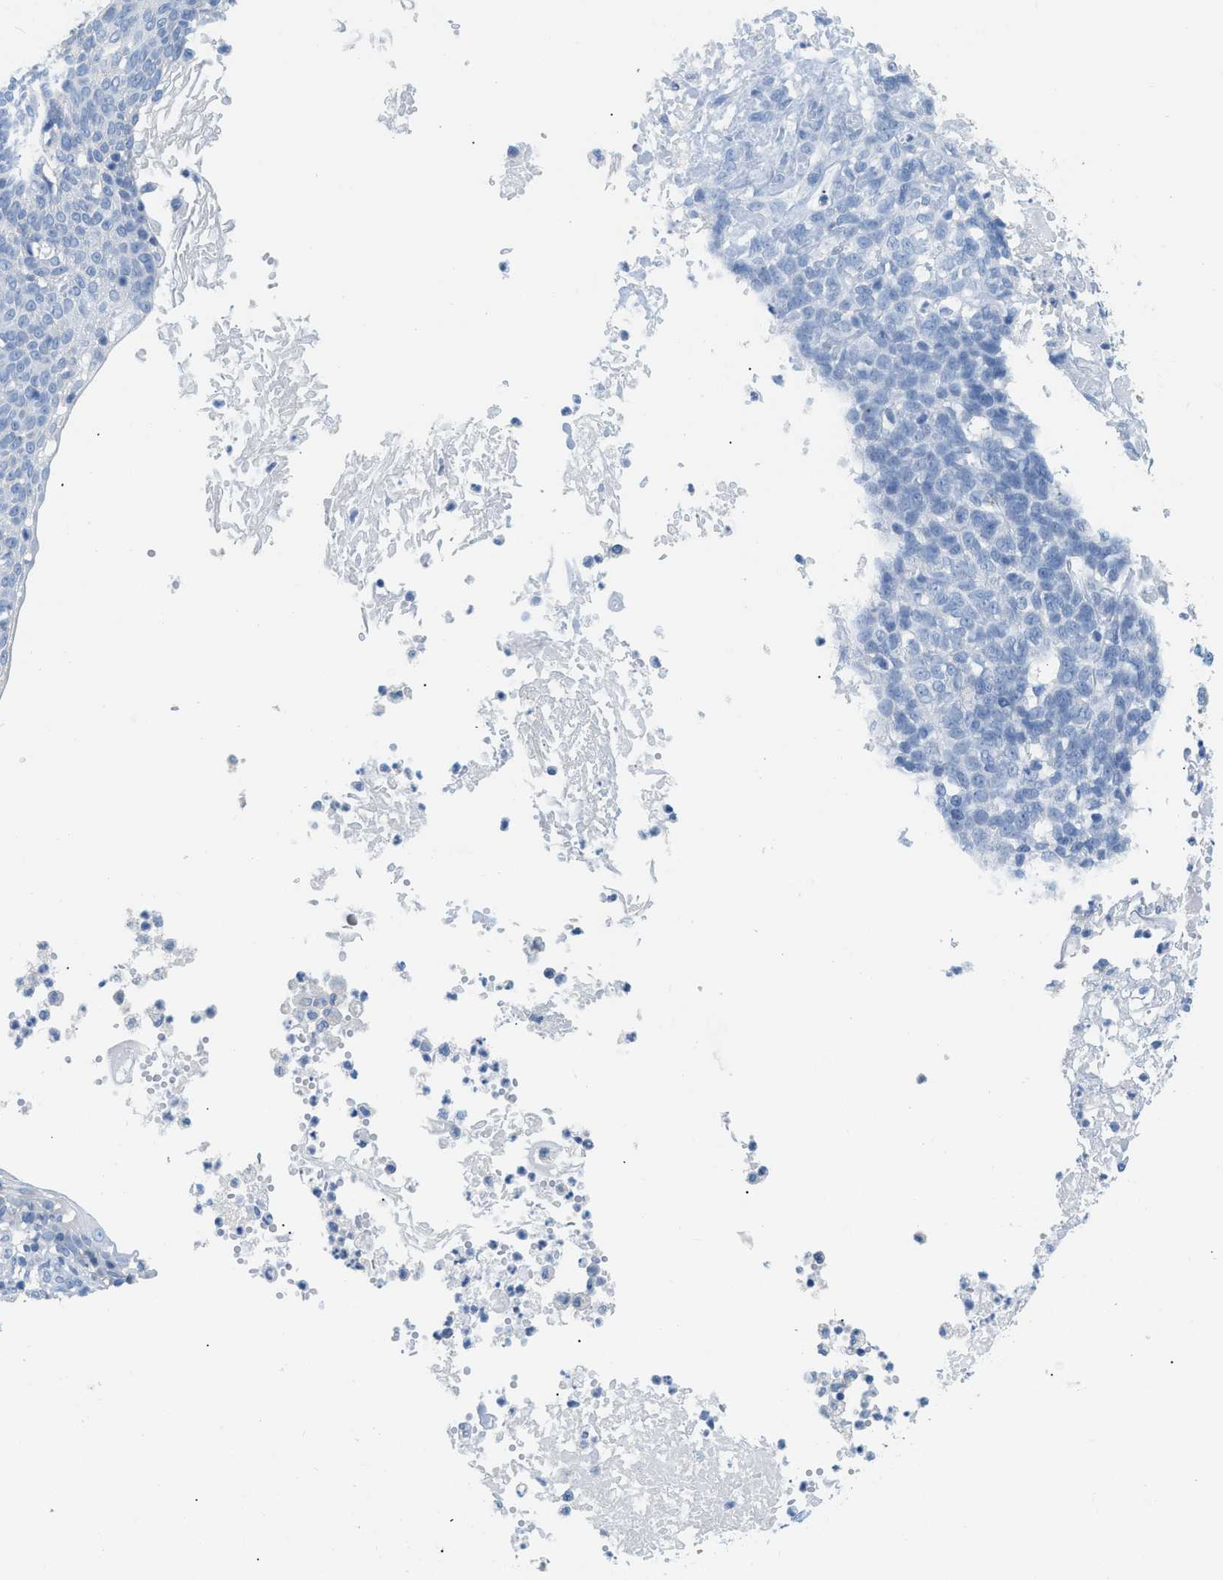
{"staining": {"intensity": "negative", "quantity": "none", "location": "none"}, "tissue": "skin cancer", "cell_type": "Tumor cells", "image_type": "cancer", "snomed": [{"axis": "morphology", "description": "Normal tissue, NOS"}, {"axis": "morphology", "description": "Basal cell carcinoma"}, {"axis": "topography", "description": "Skin"}], "caption": "This is a photomicrograph of IHC staining of basal cell carcinoma (skin), which shows no expression in tumor cells.", "gene": "PAPPA", "patient": {"sex": "male", "age": 87}}